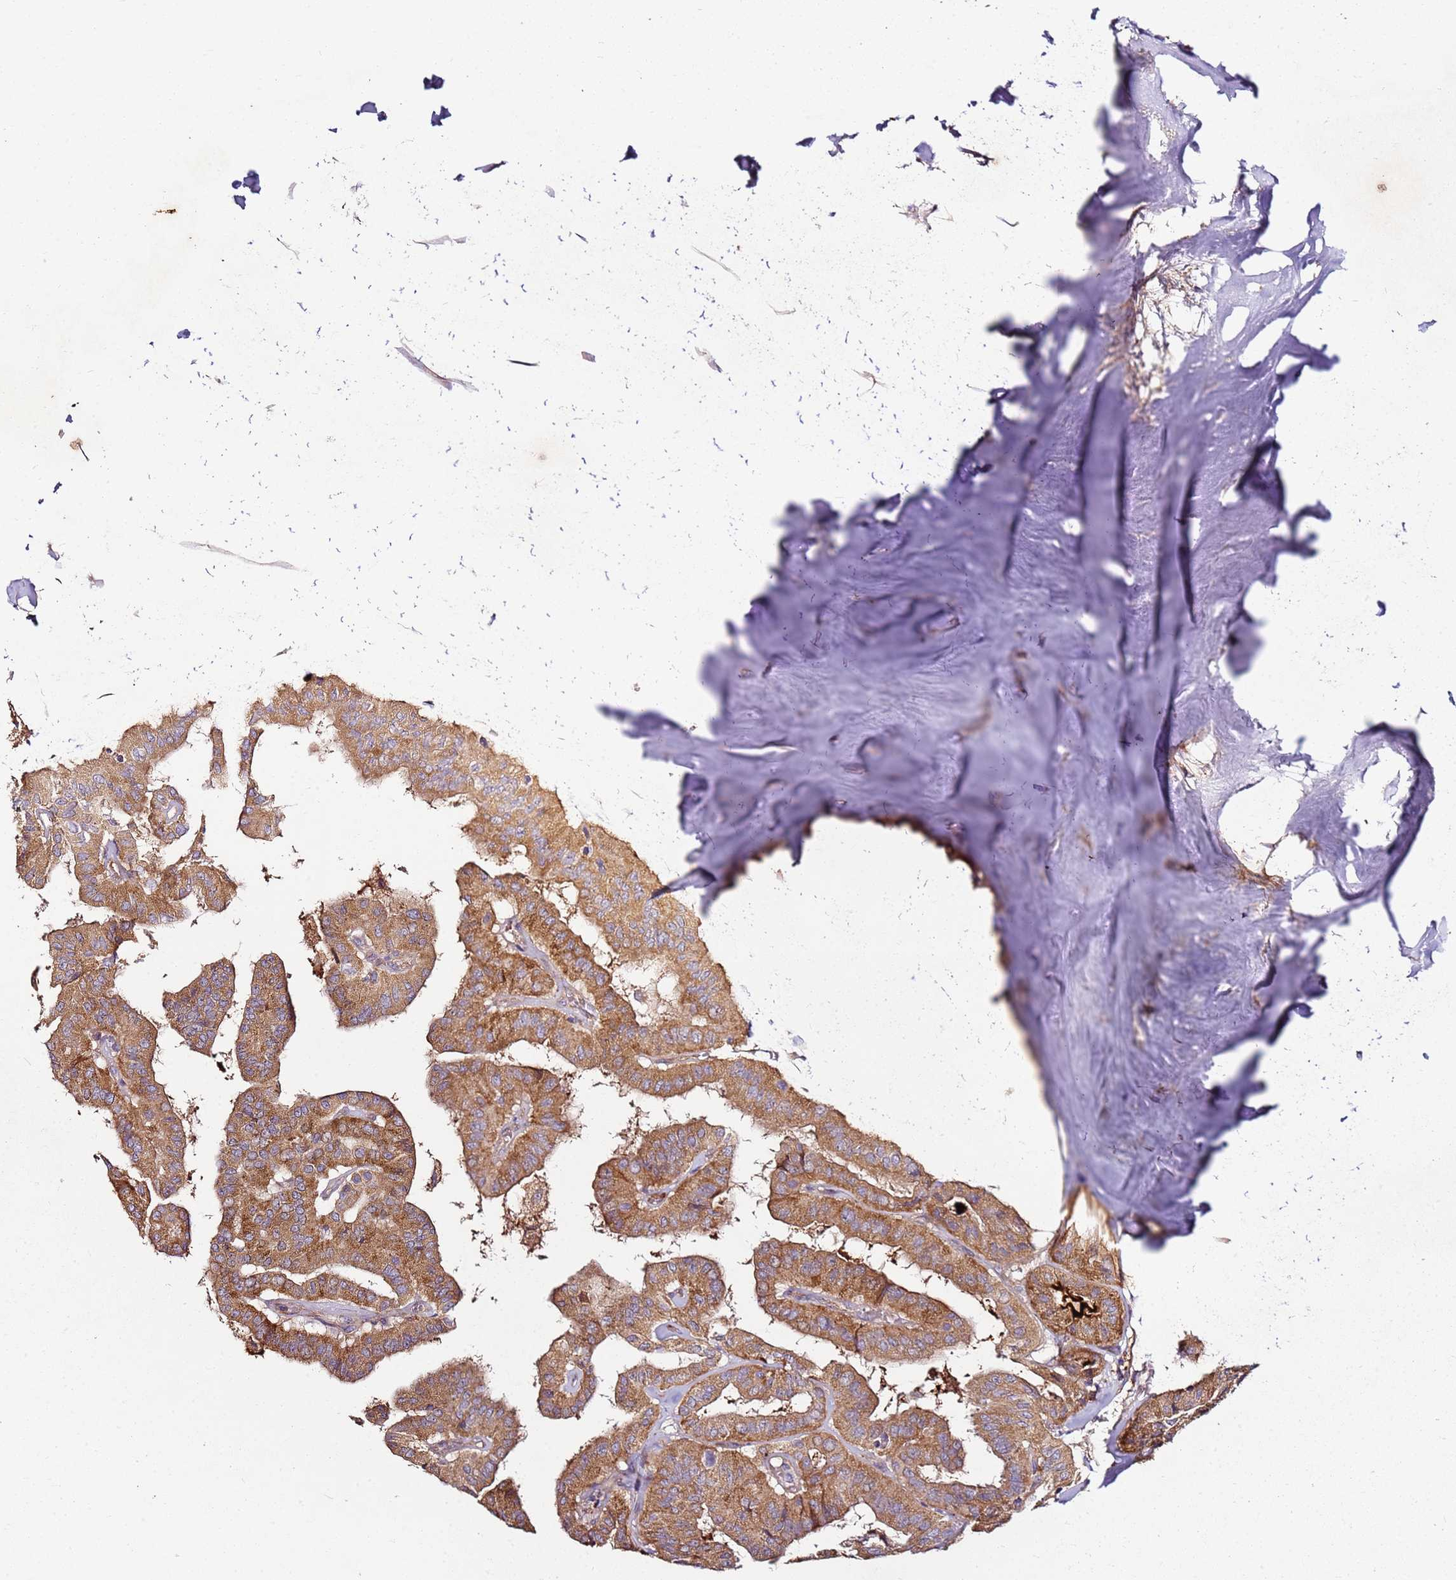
{"staining": {"intensity": "moderate", "quantity": ">75%", "location": "cytoplasmic/membranous"}, "tissue": "thyroid cancer", "cell_type": "Tumor cells", "image_type": "cancer", "snomed": [{"axis": "morphology", "description": "Papillary adenocarcinoma, NOS"}, {"axis": "topography", "description": "Thyroid gland"}], "caption": "Immunohistochemical staining of thyroid cancer exhibits moderate cytoplasmic/membranous protein positivity in about >75% of tumor cells. Nuclei are stained in blue.", "gene": "KRTAP21-3", "patient": {"sex": "female", "age": 59}}